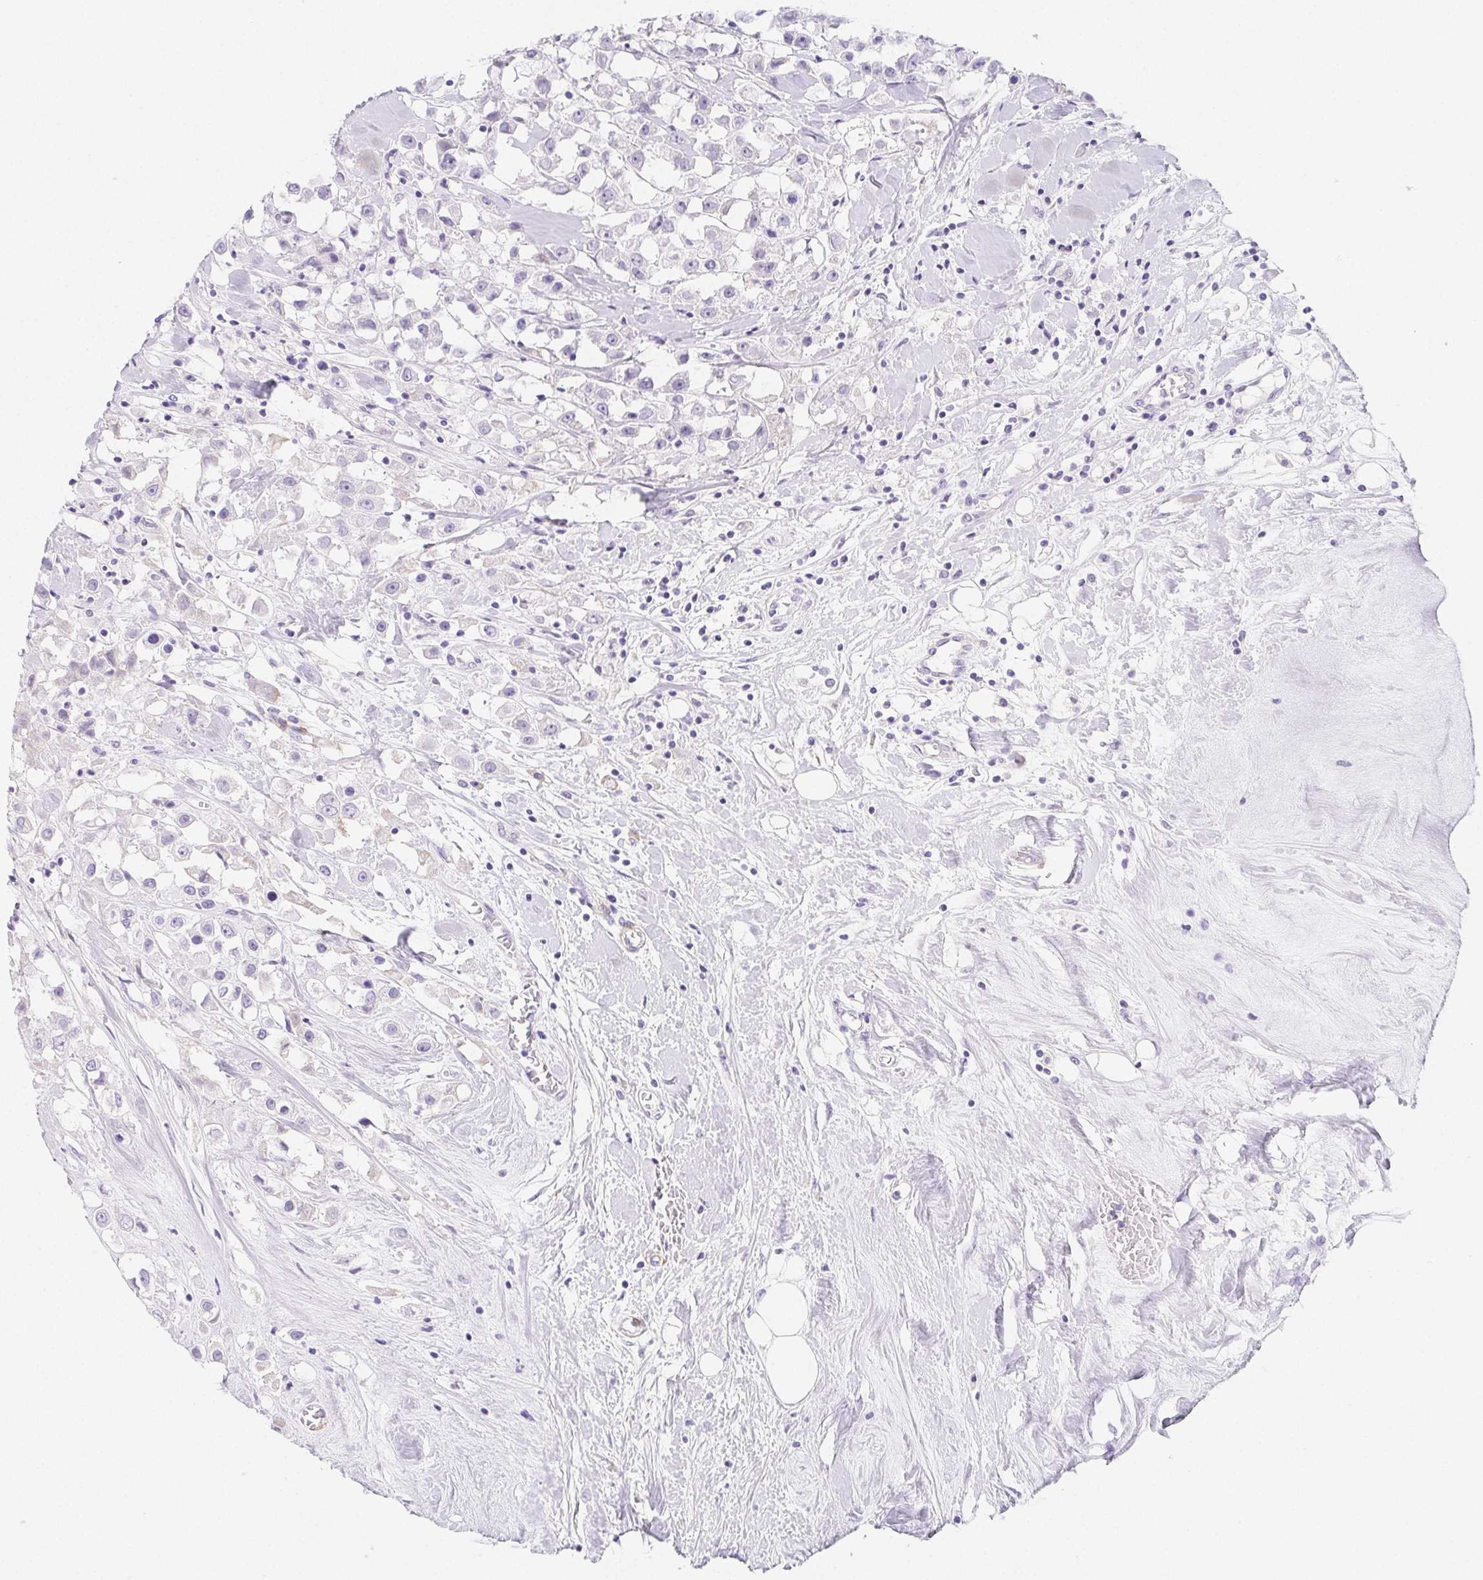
{"staining": {"intensity": "negative", "quantity": "none", "location": "none"}, "tissue": "breast cancer", "cell_type": "Tumor cells", "image_type": "cancer", "snomed": [{"axis": "morphology", "description": "Duct carcinoma"}, {"axis": "topography", "description": "Breast"}], "caption": "Histopathology image shows no significant protein positivity in tumor cells of breast cancer (intraductal carcinoma). Nuclei are stained in blue.", "gene": "HRC", "patient": {"sex": "female", "age": 61}}